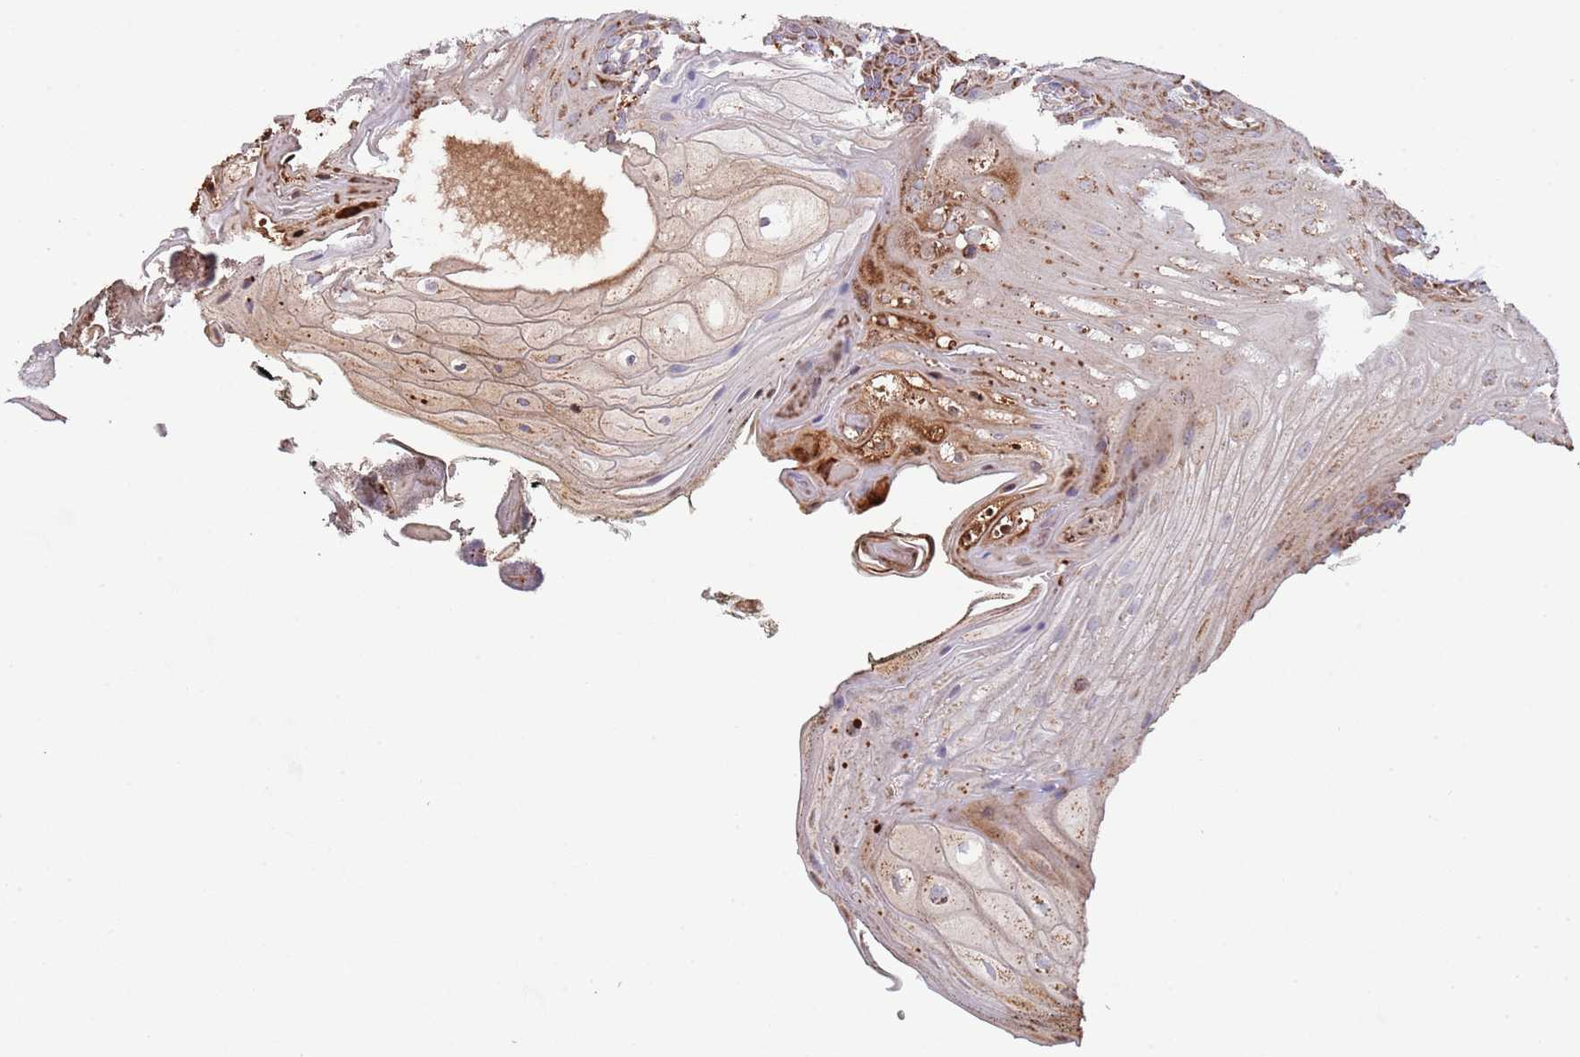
{"staining": {"intensity": "strong", "quantity": "25%-75%", "location": "cytoplasmic/membranous"}, "tissue": "oral mucosa", "cell_type": "Squamous epithelial cells", "image_type": "normal", "snomed": [{"axis": "morphology", "description": "Normal tissue, NOS"}, {"axis": "morphology", "description": "Squamous cell carcinoma, NOS"}, {"axis": "topography", "description": "Oral tissue"}, {"axis": "topography", "description": "Head-Neck"}], "caption": "Protein expression analysis of unremarkable human oral mucosa reveals strong cytoplasmic/membranous expression in approximately 25%-75% of squamous epithelial cells. Nuclei are stained in blue.", "gene": "DNAJA3", "patient": {"sex": "female", "age": 81}}